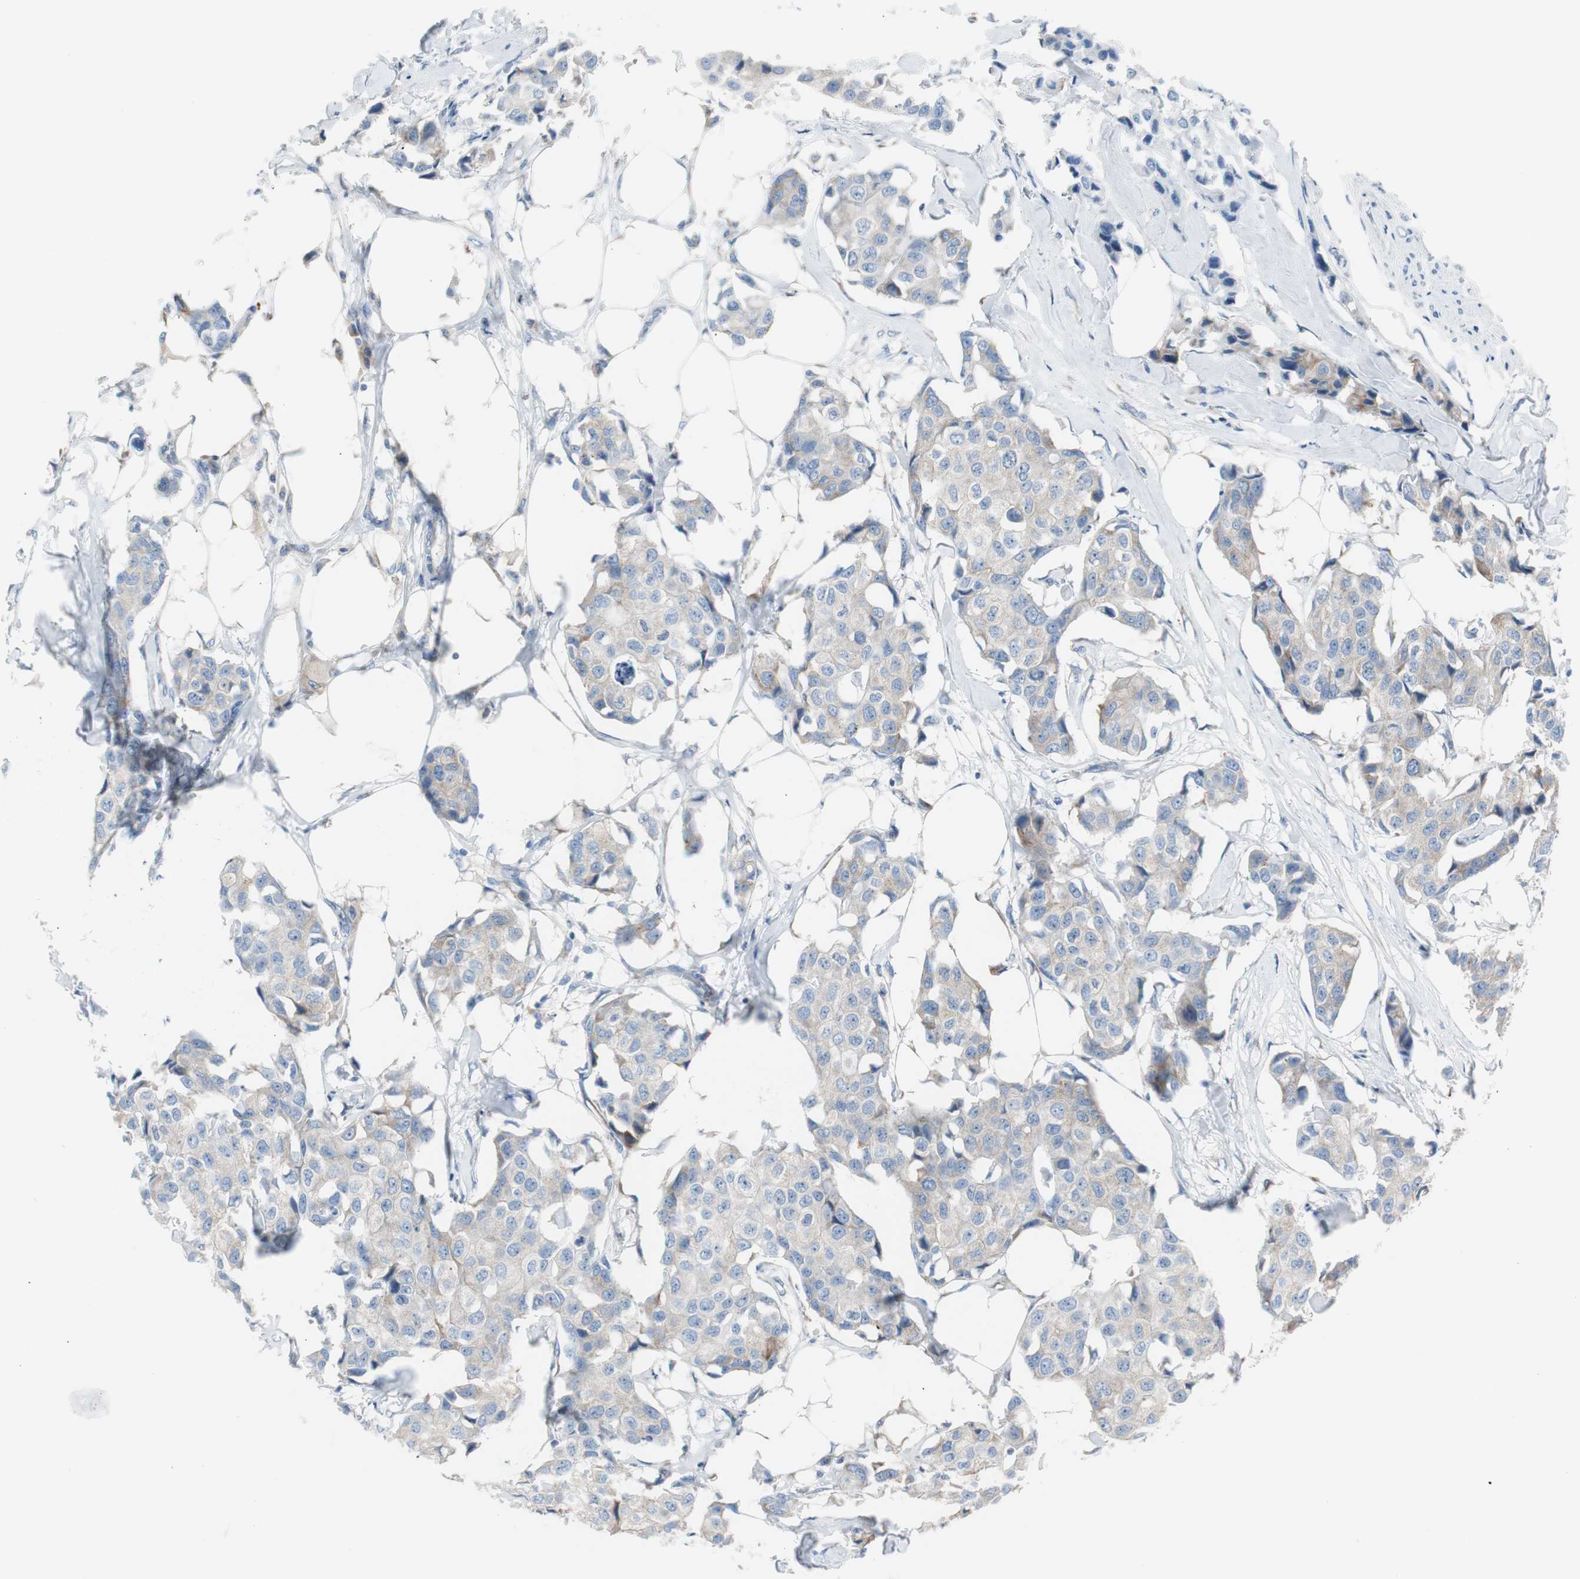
{"staining": {"intensity": "weak", "quantity": ">75%", "location": "cytoplasmic/membranous"}, "tissue": "breast cancer", "cell_type": "Tumor cells", "image_type": "cancer", "snomed": [{"axis": "morphology", "description": "Duct carcinoma"}, {"axis": "topography", "description": "Breast"}], "caption": "High-magnification brightfield microscopy of breast cancer (intraductal carcinoma) stained with DAB (brown) and counterstained with hematoxylin (blue). tumor cells exhibit weak cytoplasmic/membranous expression is seen in about>75% of cells. The protein of interest is shown in brown color, while the nuclei are stained blue.", "gene": "RPS12", "patient": {"sex": "female", "age": 80}}